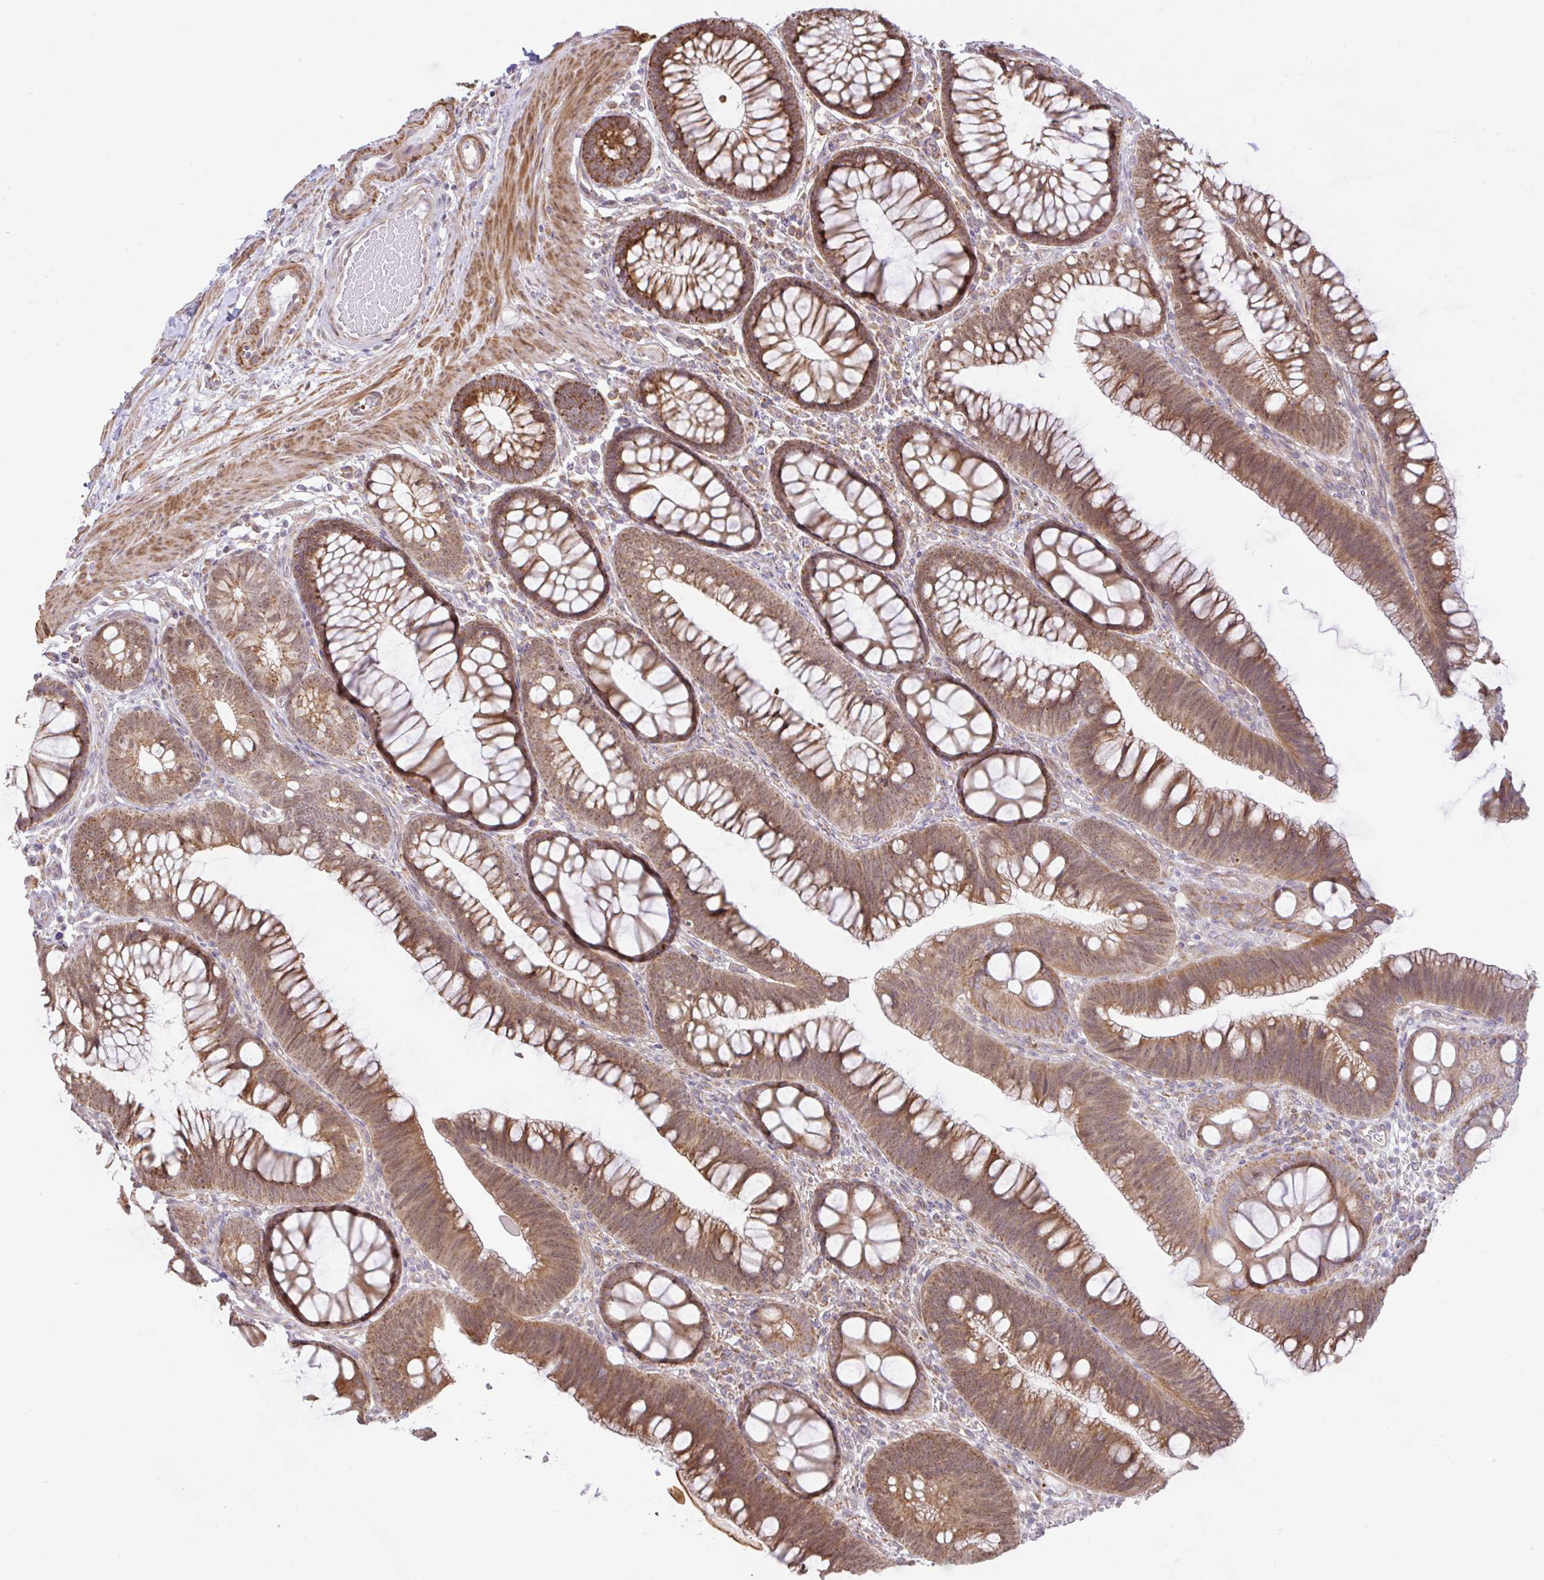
{"staining": {"intensity": "weak", "quantity": "<25%", "location": "cytoplasmic/membranous"}, "tissue": "colon", "cell_type": "Endothelial cells", "image_type": "normal", "snomed": [{"axis": "morphology", "description": "Normal tissue, NOS"}, {"axis": "morphology", "description": "Adenoma, NOS"}, {"axis": "topography", "description": "Soft tissue"}, {"axis": "topography", "description": "Colon"}], "caption": "Immunohistochemistry (IHC) of normal colon displays no staining in endothelial cells.", "gene": "DLEU7", "patient": {"sex": "male", "age": 47}}